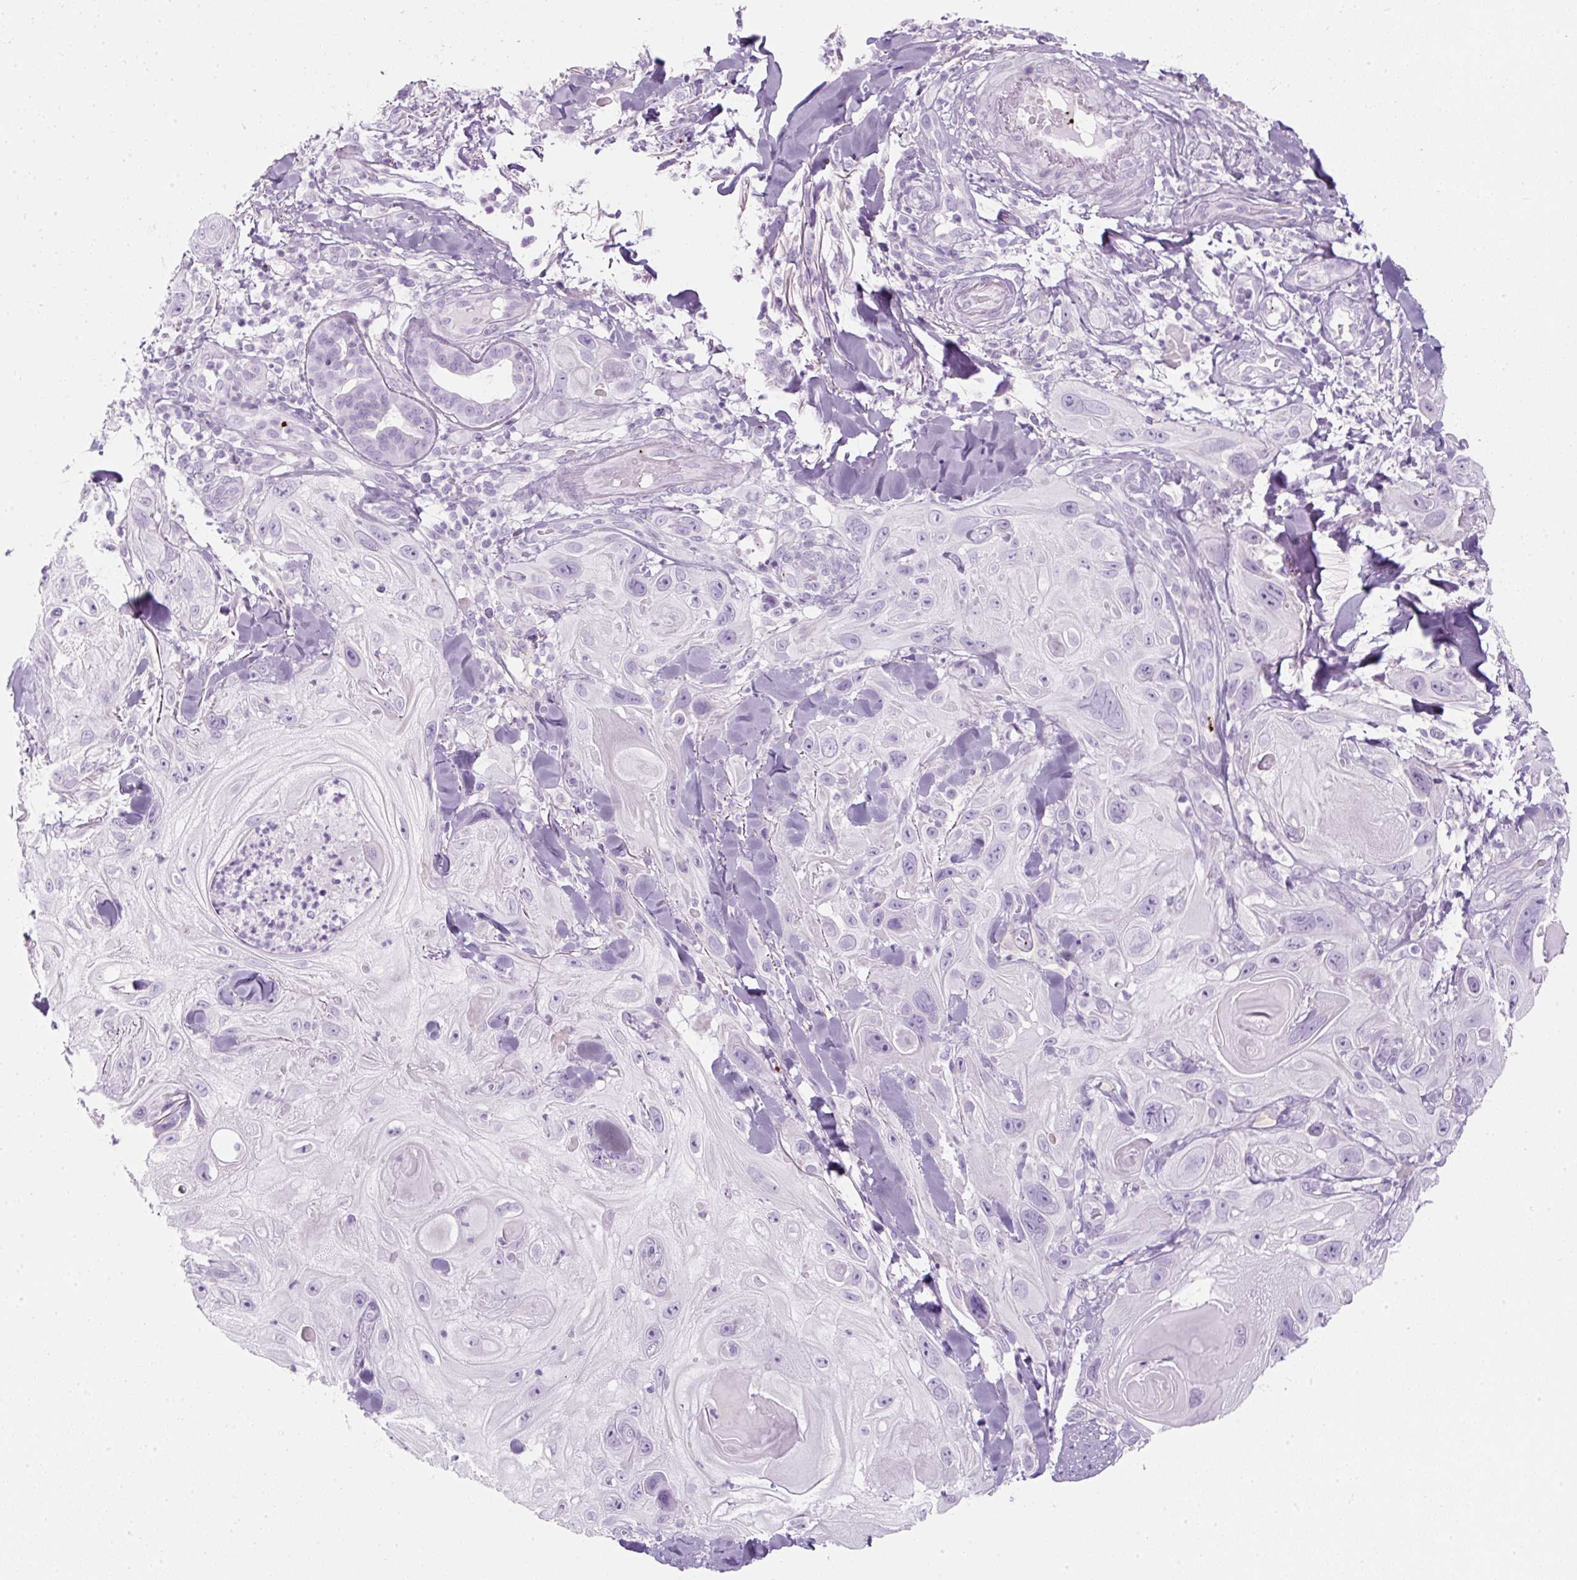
{"staining": {"intensity": "negative", "quantity": "none", "location": "none"}, "tissue": "skin cancer", "cell_type": "Tumor cells", "image_type": "cancer", "snomed": [{"axis": "morphology", "description": "Normal tissue, NOS"}, {"axis": "morphology", "description": "Squamous cell carcinoma, NOS"}, {"axis": "topography", "description": "Skin"}], "caption": "Histopathology image shows no significant protein staining in tumor cells of squamous cell carcinoma (skin).", "gene": "PF4V1", "patient": {"sex": "male", "age": 72}}